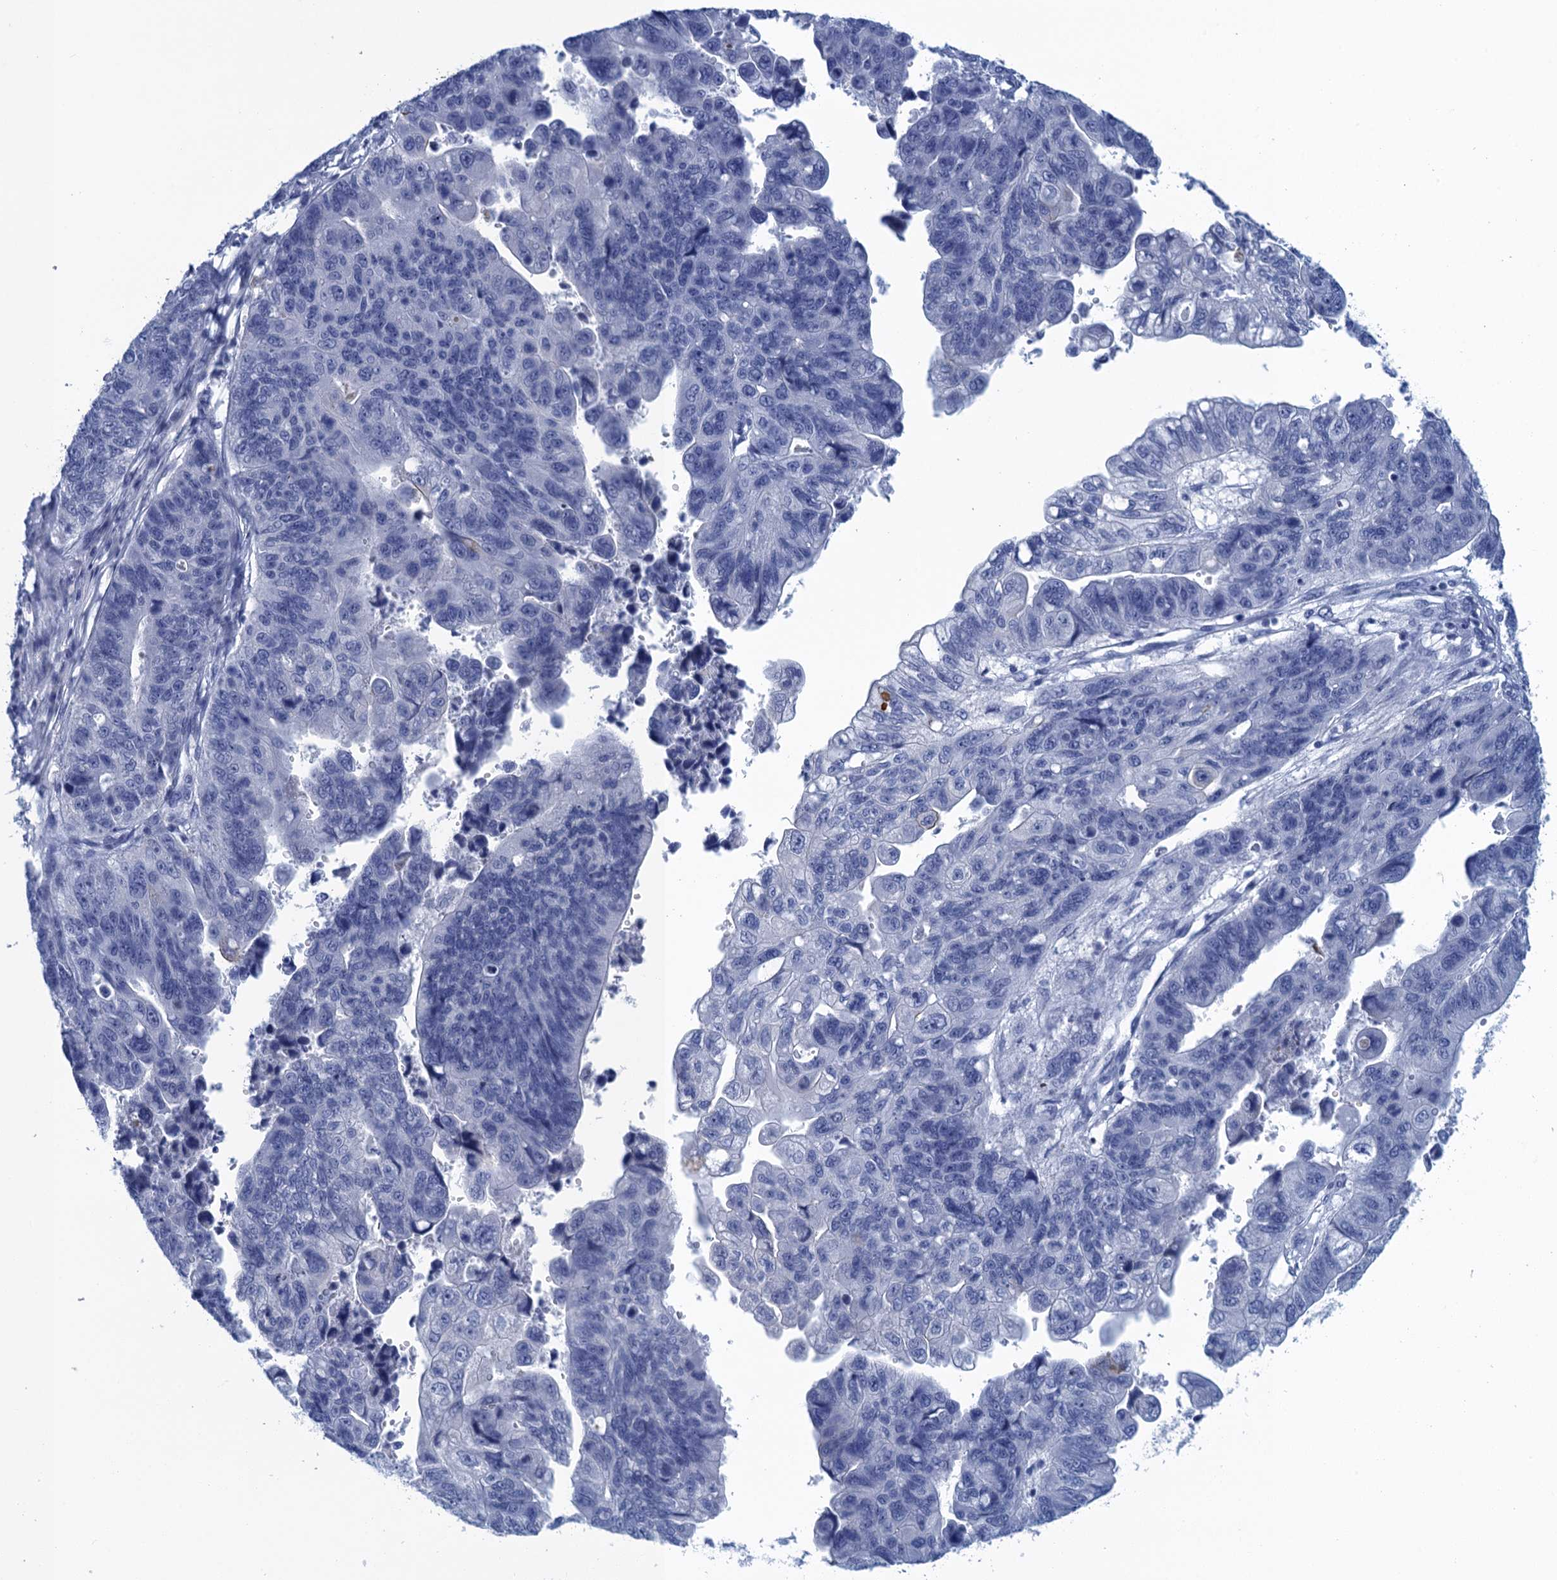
{"staining": {"intensity": "negative", "quantity": "none", "location": "none"}, "tissue": "stomach cancer", "cell_type": "Tumor cells", "image_type": "cancer", "snomed": [{"axis": "morphology", "description": "Adenocarcinoma, NOS"}, {"axis": "topography", "description": "Stomach"}], "caption": "The image reveals no significant positivity in tumor cells of stomach cancer.", "gene": "SCEL", "patient": {"sex": "male", "age": 59}}